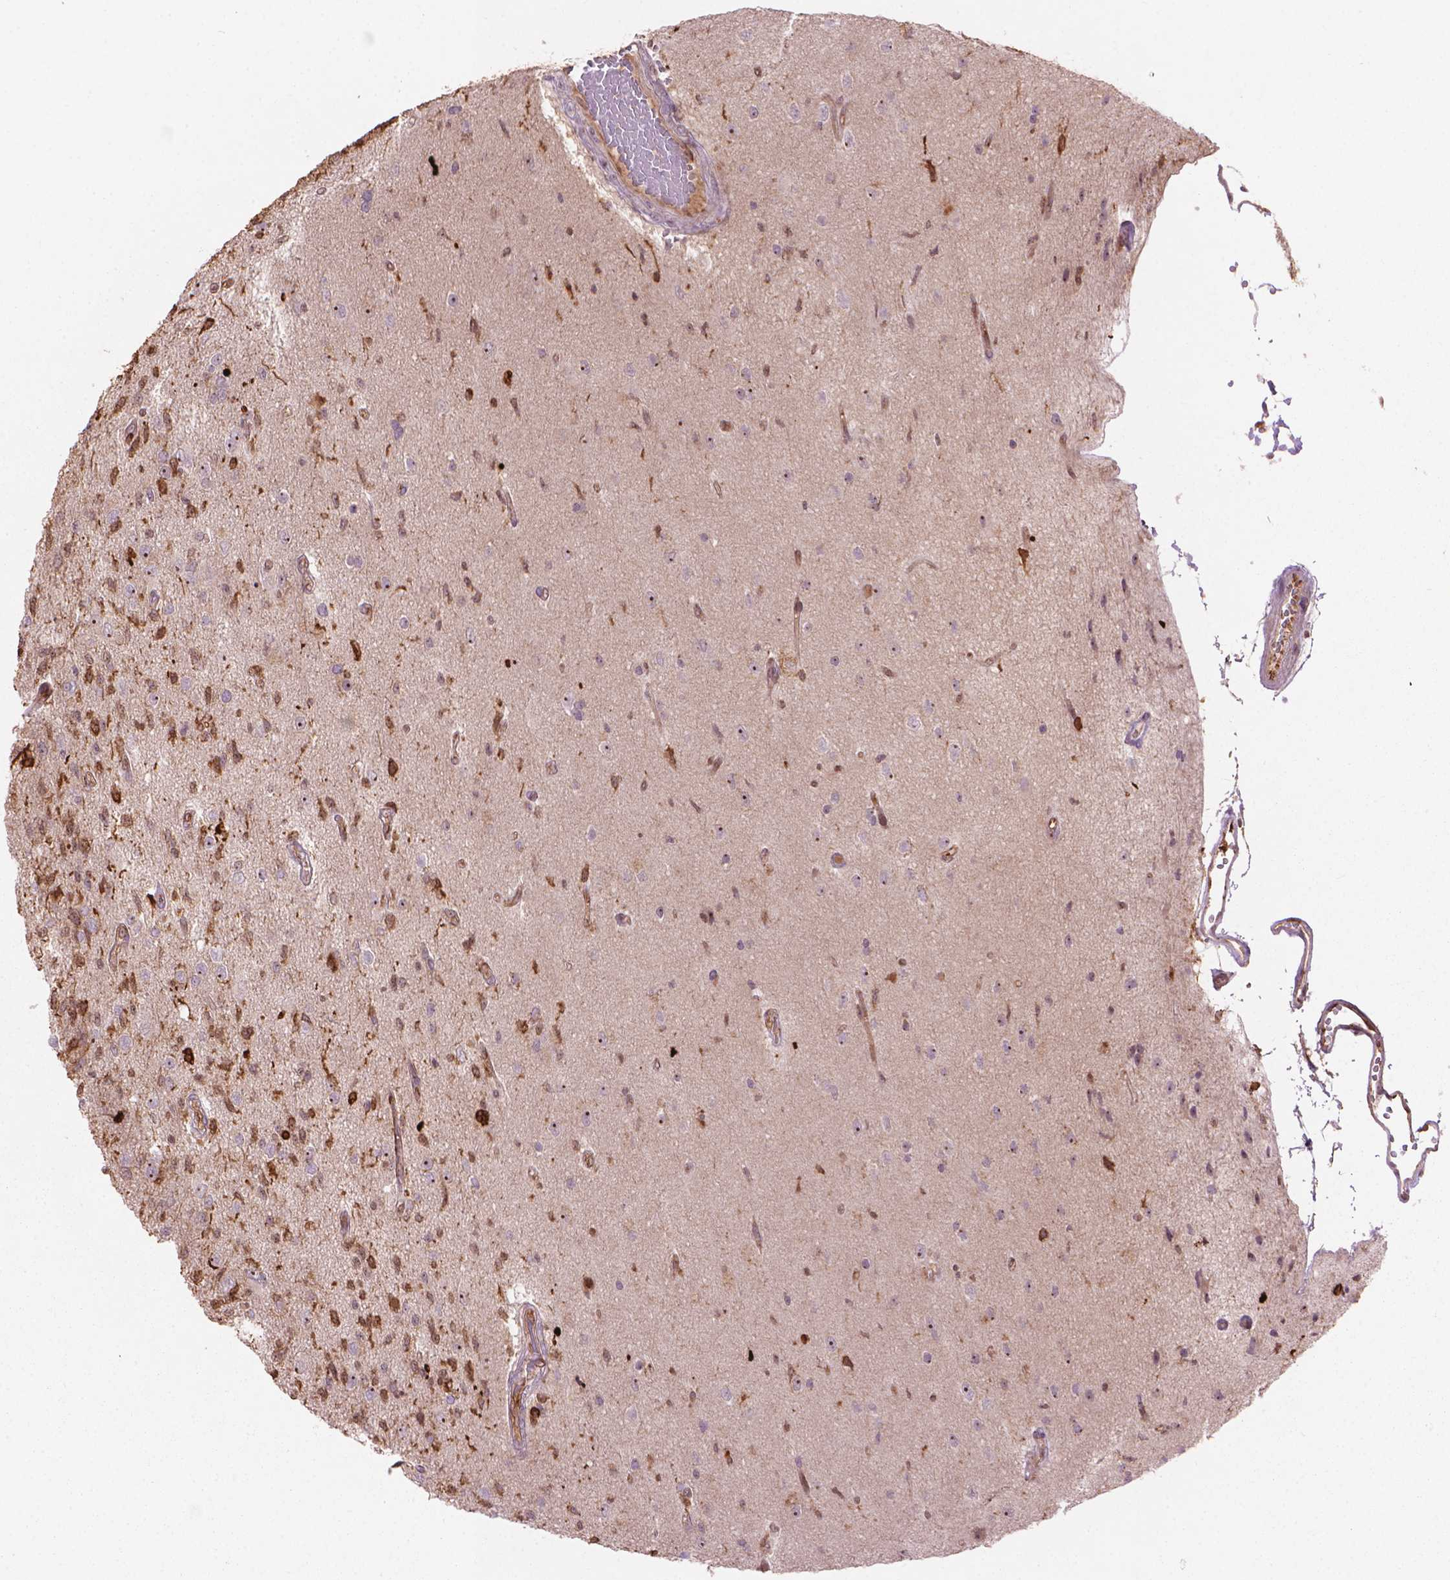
{"staining": {"intensity": "moderate", "quantity": "25%-75%", "location": "cytoplasmic/membranous,nuclear"}, "tissue": "glioma", "cell_type": "Tumor cells", "image_type": "cancer", "snomed": [{"axis": "morphology", "description": "Glioma, malignant, High grade"}, {"axis": "topography", "description": "Brain"}], "caption": "Moderate cytoplasmic/membranous and nuclear staining for a protein is identified in about 25%-75% of tumor cells of glioma using IHC.", "gene": "SMC2", "patient": {"sex": "male", "age": 56}}